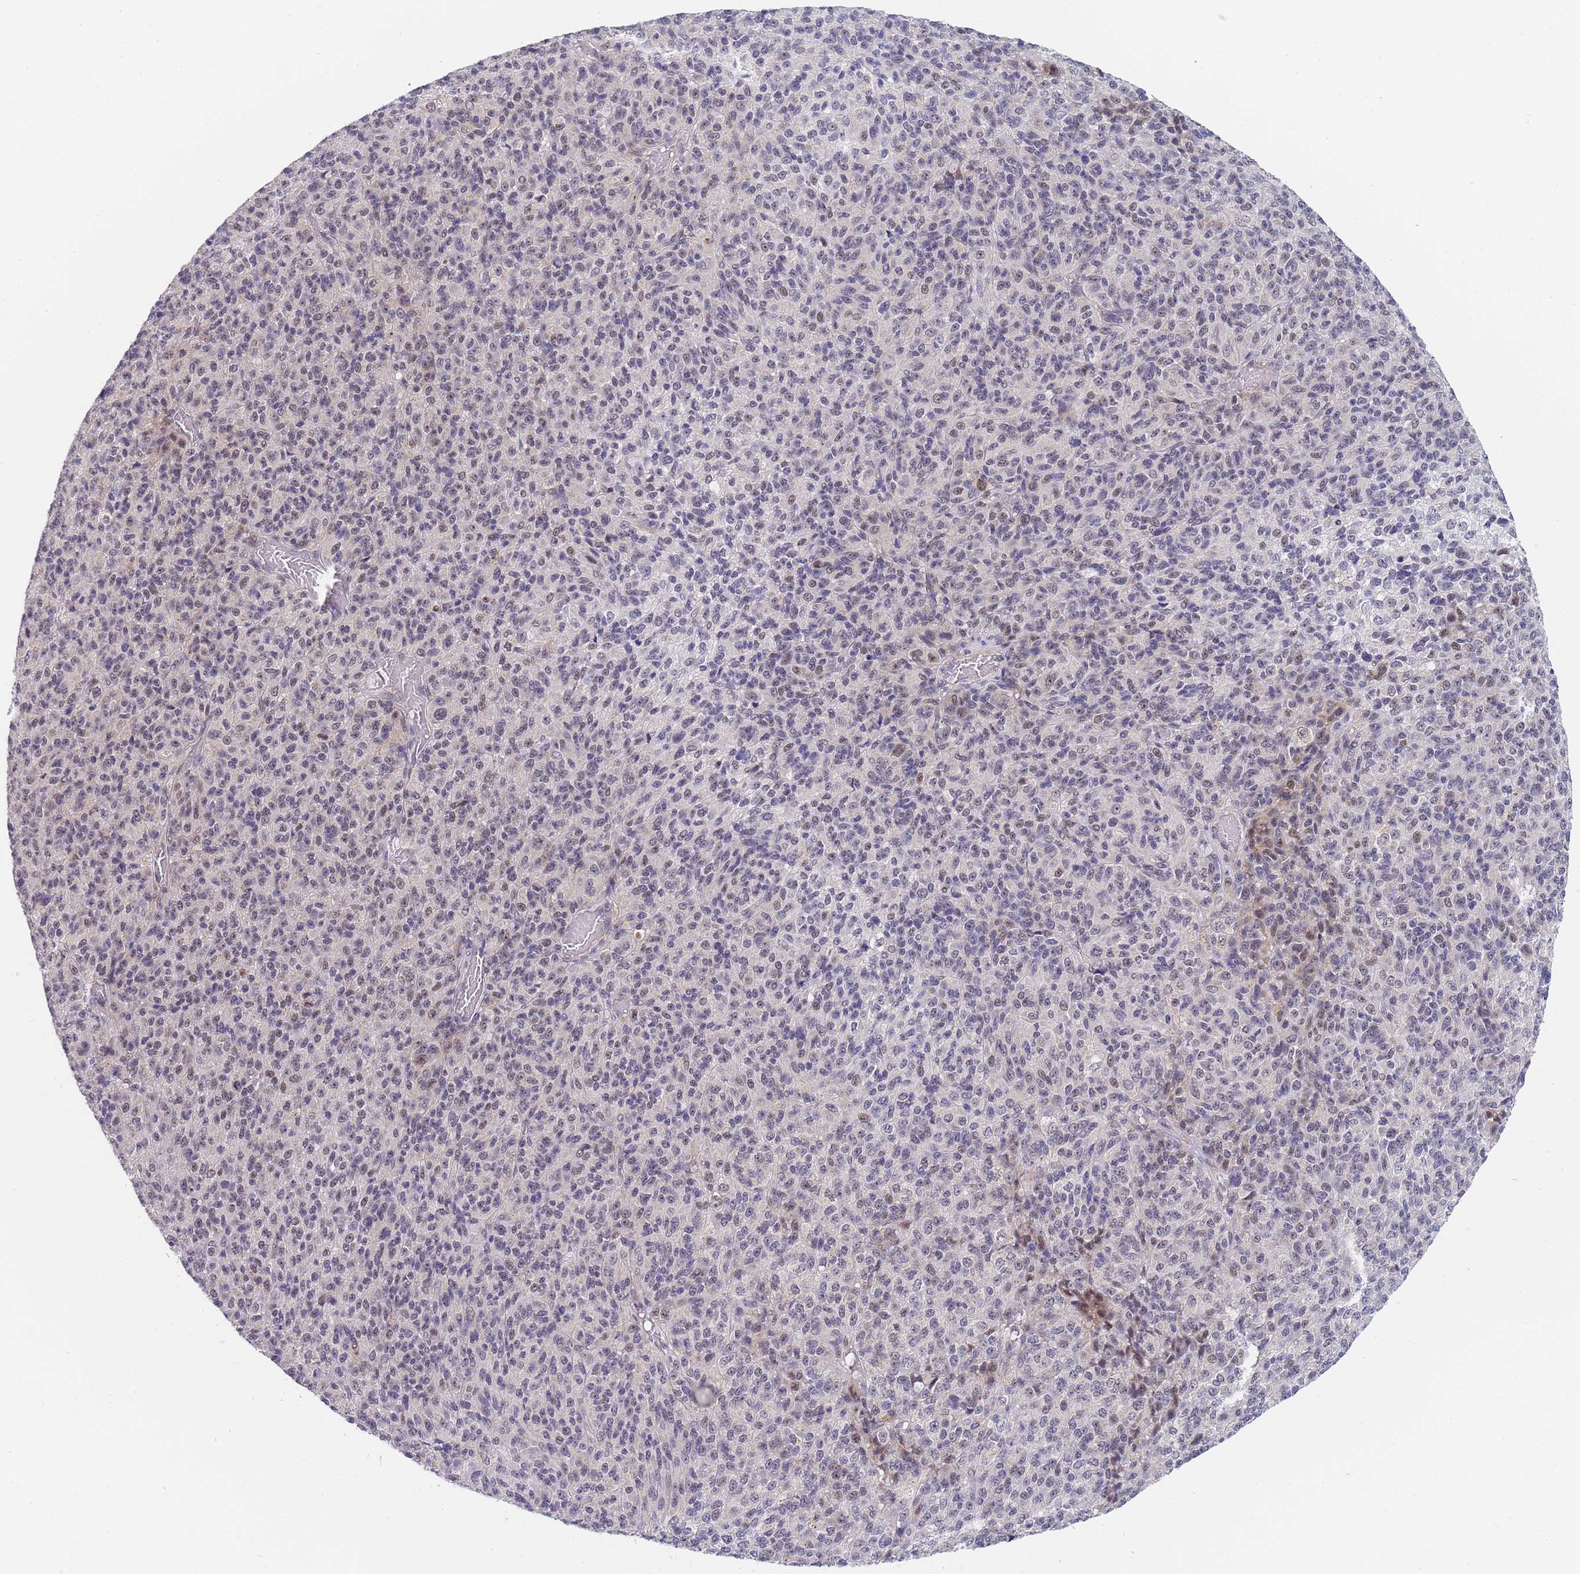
{"staining": {"intensity": "moderate", "quantity": "<25%", "location": "nuclear"}, "tissue": "melanoma", "cell_type": "Tumor cells", "image_type": "cancer", "snomed": [{"axis": "morphology", "description": "Malignant melanoma, Metastatic site"}, {"axis": "topography", "description": "Brain"}], "caption": "About <25% of tumor cells in melanoma display moderate nuclear protein staining as visualized by brown immunohistochemical staining.", "gene": "PLCL2", "patient": {"sex": "female", "age": 56}}